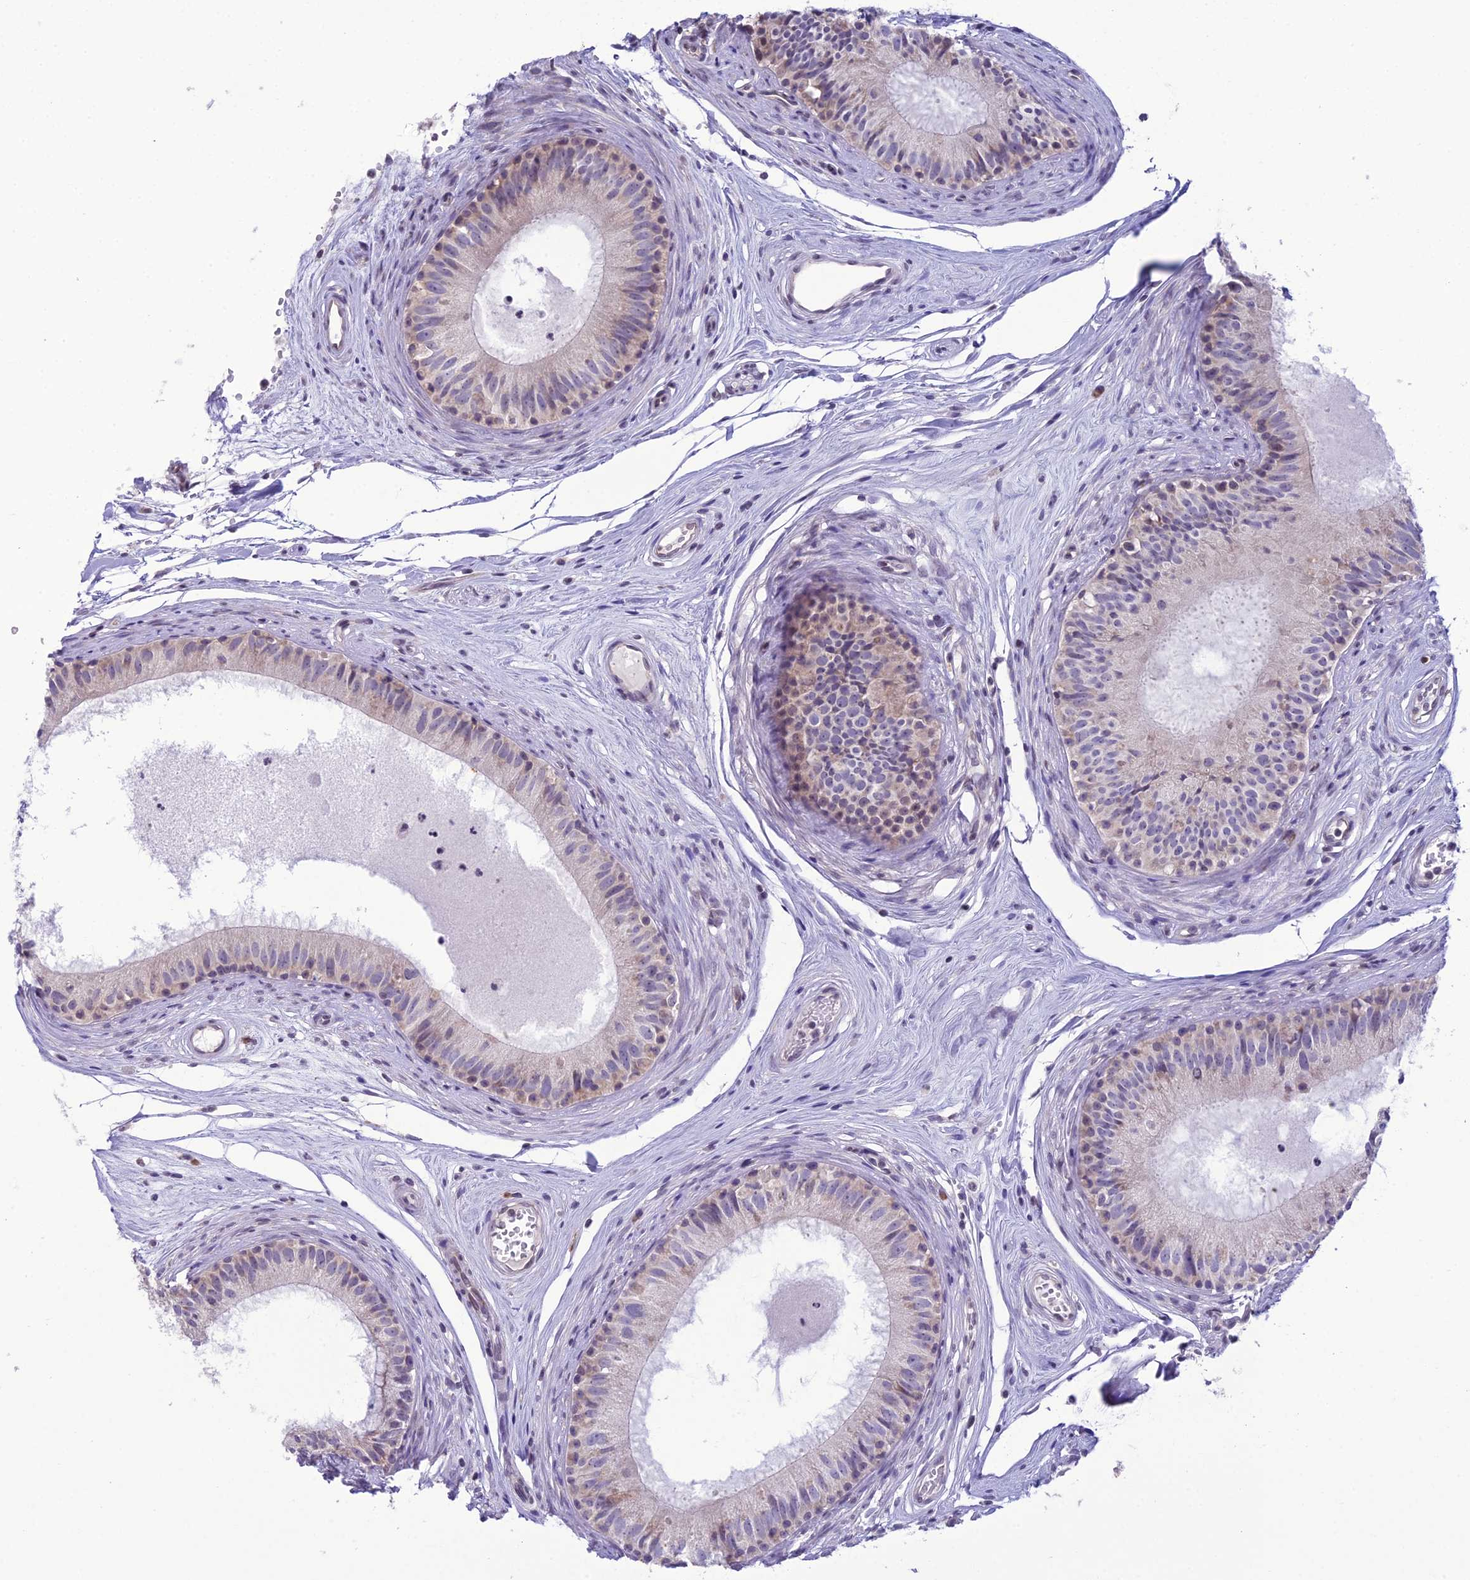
{"staining": {"intensity": "weak", "quantity": "<25%", "location": "cytoplasmic/membranous"}, "tissue": "epididymis", "cell_type": "Glandular cells", "image_type": "normal", "snomed": [{"axis": "morphology", "description": "Normal tissue, NOS"}, {"axis": "topography", "description": "Epididymis"}], "caption": "DAB (3,3'-diaminobenzidine) immunohistochemical staining of benign epididymis exhibits no significant expression in glandular cells.", "gene": "RPS26", "patient": {"sex": "male", "age": 74}}